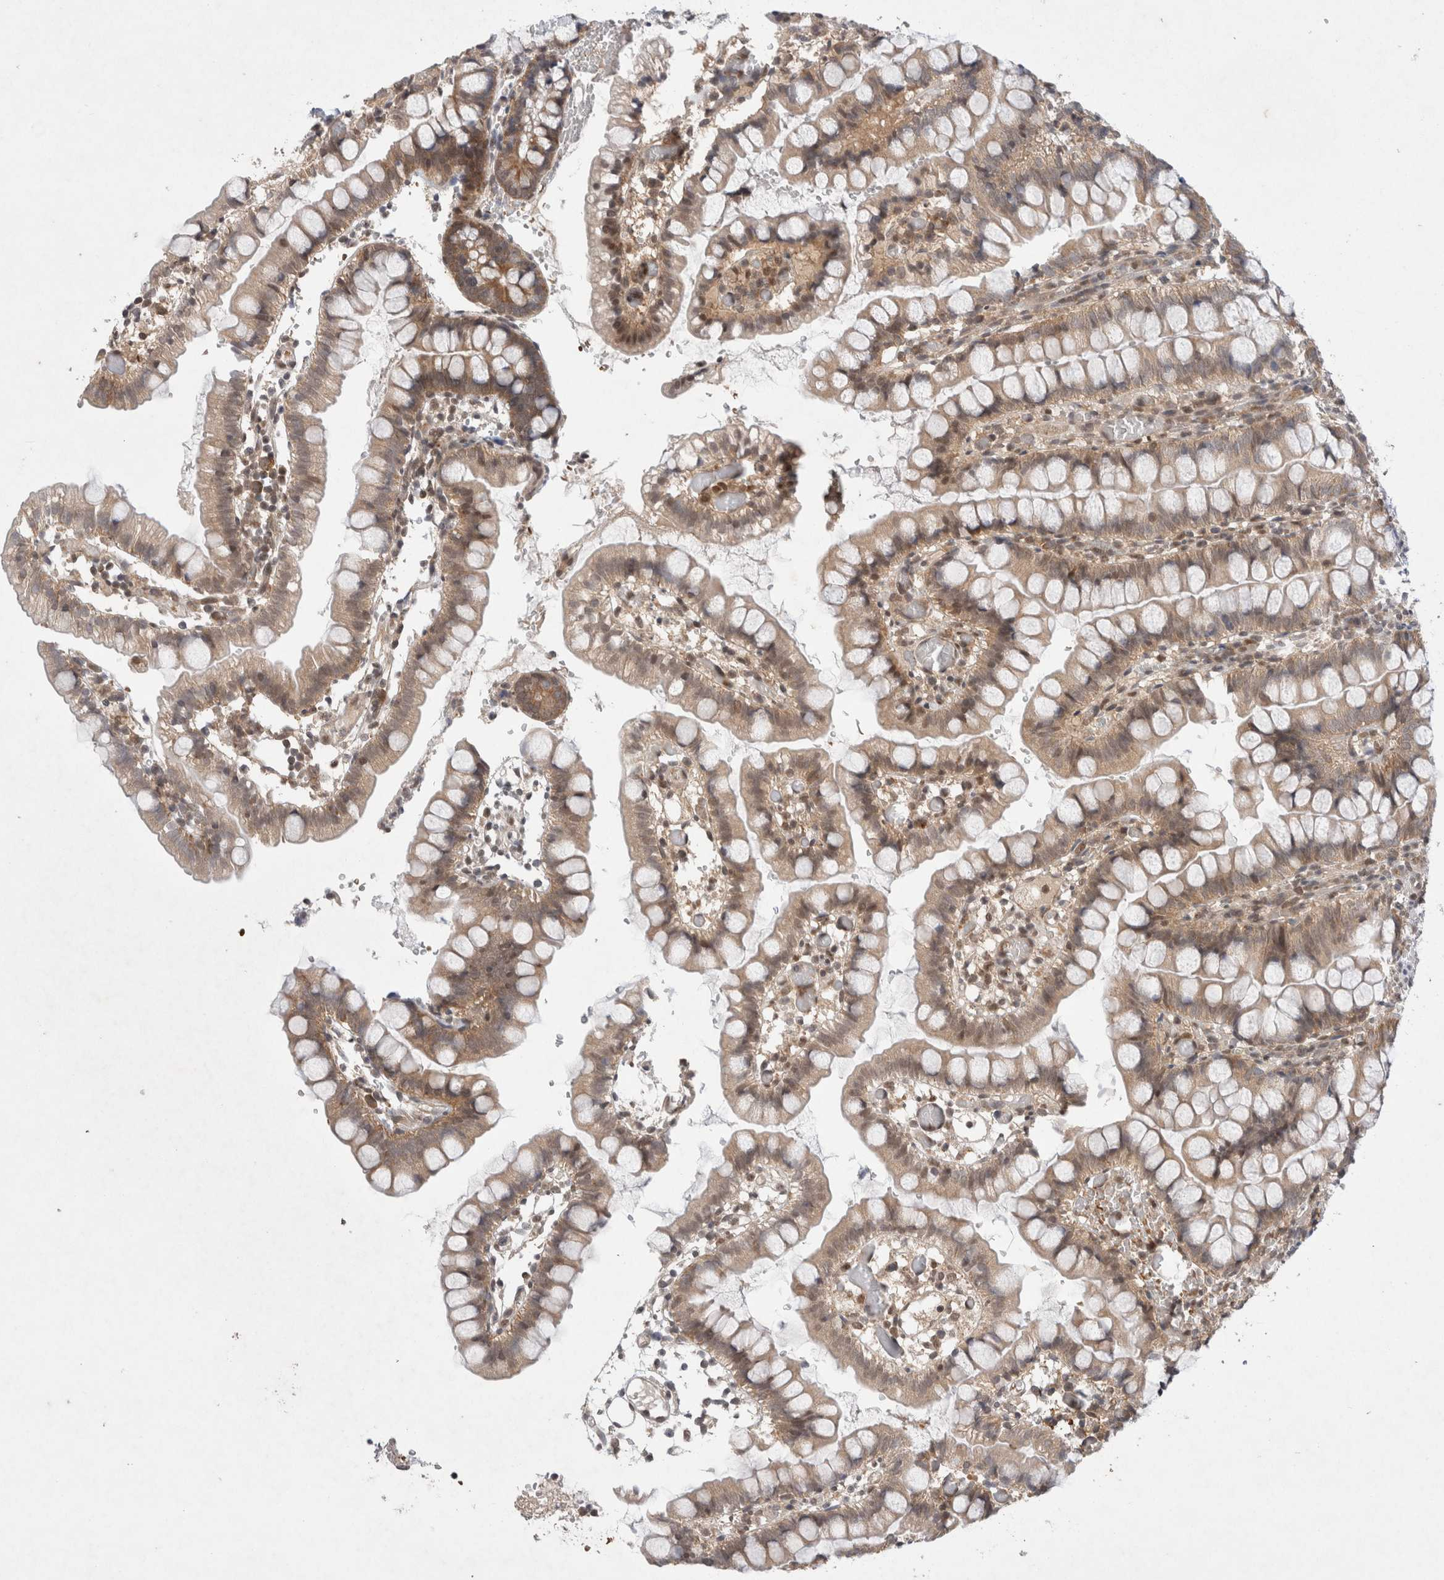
{"staining": {"intensity": "moderate", "quantity": ">75%", "location": "cytoplasmic/membranous"}, "tissue": "small intestine", "cell_type": "Glandular cells", "image_type": "normal", "snomed": [{"axis": "morphology", "description": "Normal tissue, NOS"}, {"axis": "morphology", "description": "Developmental malformation"}, {"axis": "topography", "description": "Small intestine"}], "caption": "Moderate cytoplasmic/membranous protein positivity is appreciated in about >75% of glandular cells in small intestine. (DAB (3,3'-diaminobenzidine) IHC with brightfield microscopy, high magnification).", "gene": "EIF3E", "patient": {"sex": "male"}}